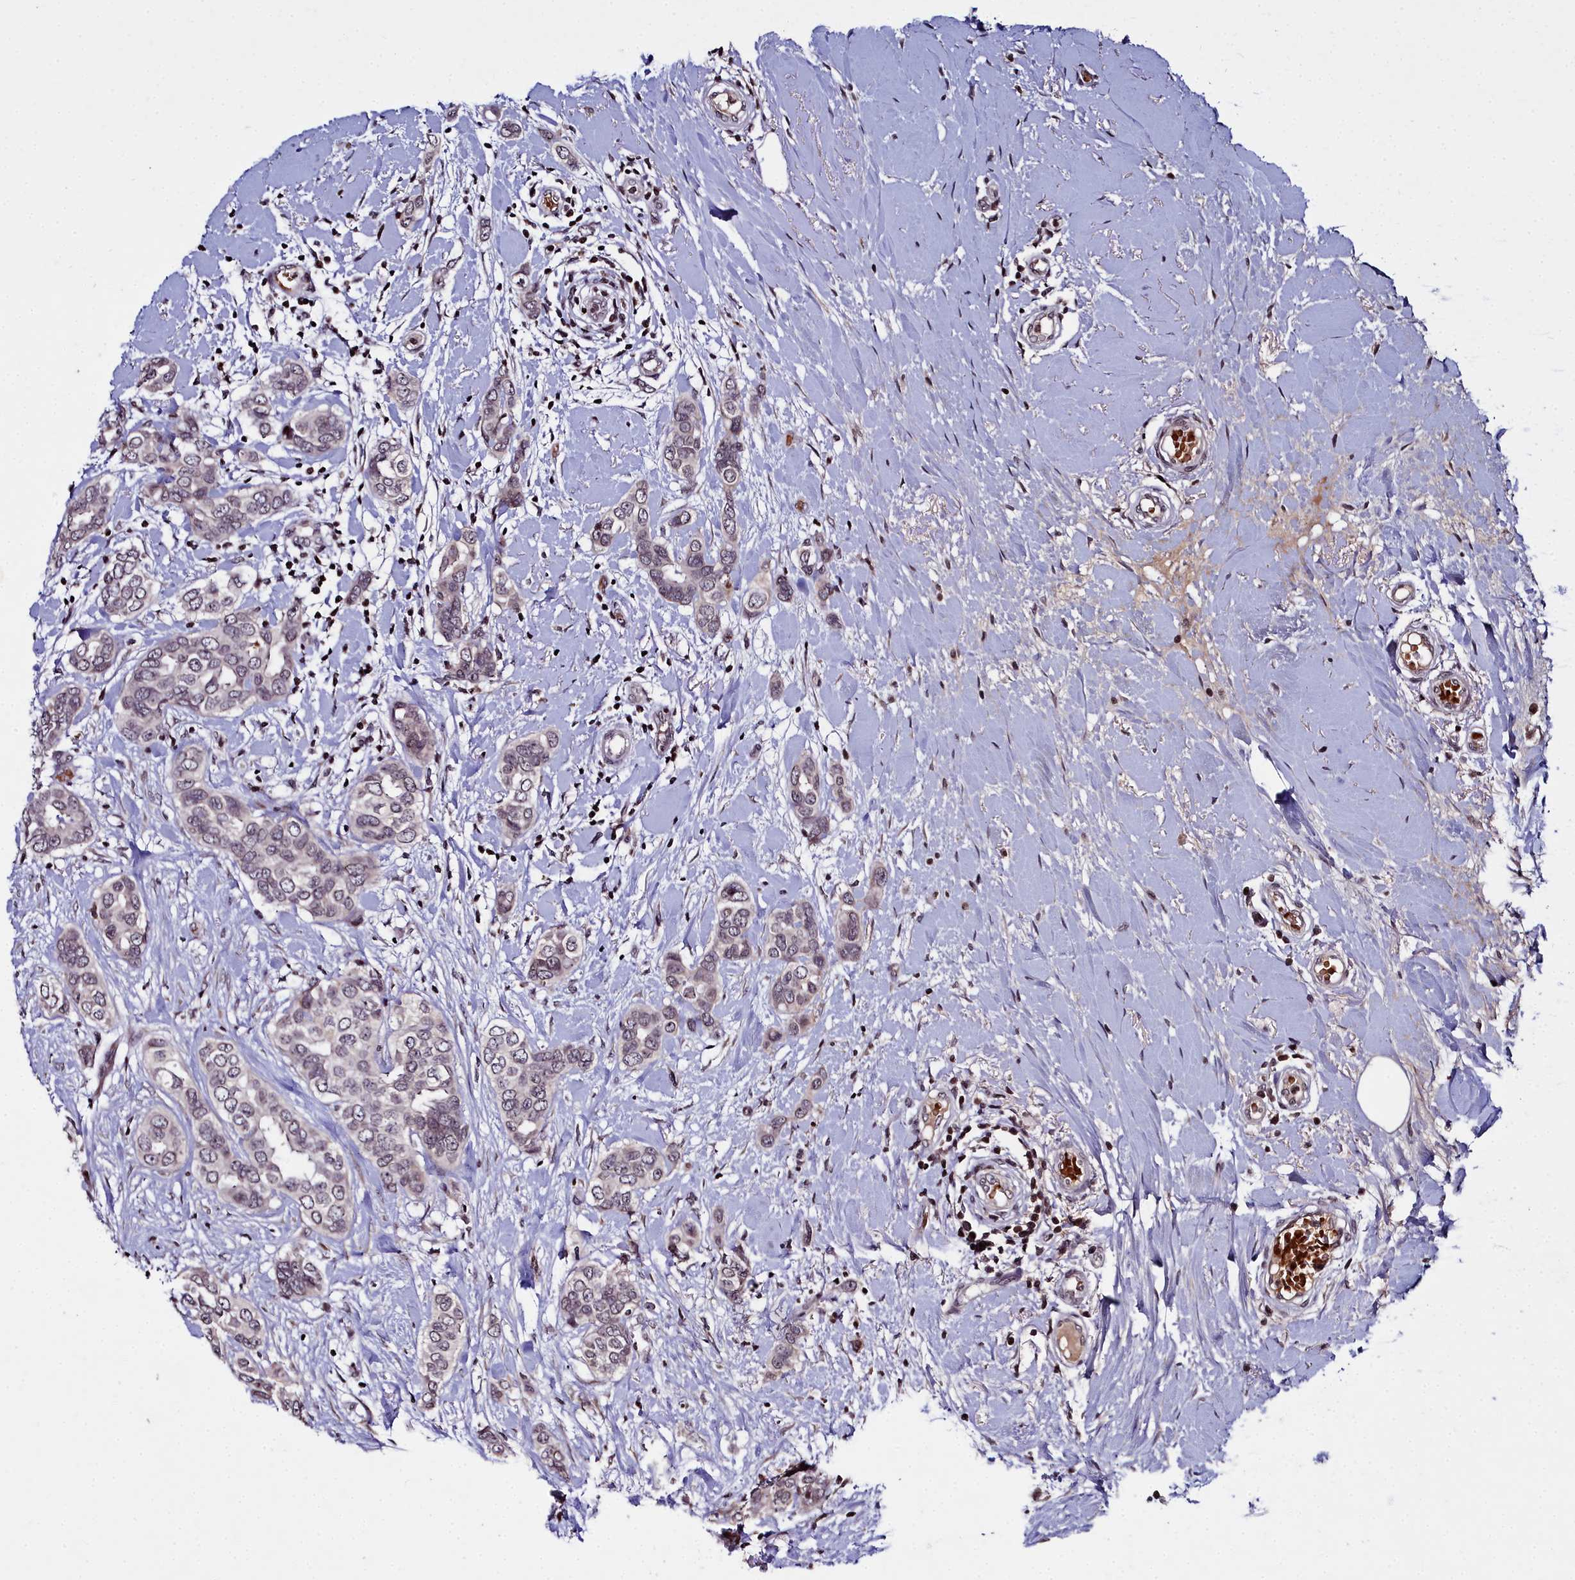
{"staining": {"intensity": "negative", "quantity": "none", "location": "none"}, "tissue": "breast cancer", "cell_type": "Tumor cells", "image_type": "cancer", "snomed": [{"axis": "morphology", "description": "Lobular carcinoma"}, {"axis": "topography", "description": "Breast"}], "caption": "An image of human breast cancer (lobular carcinoma) is negative for staining in tumor cells.", "gene": "FZD4", "patient": {"sex": "female", "age": 51}}